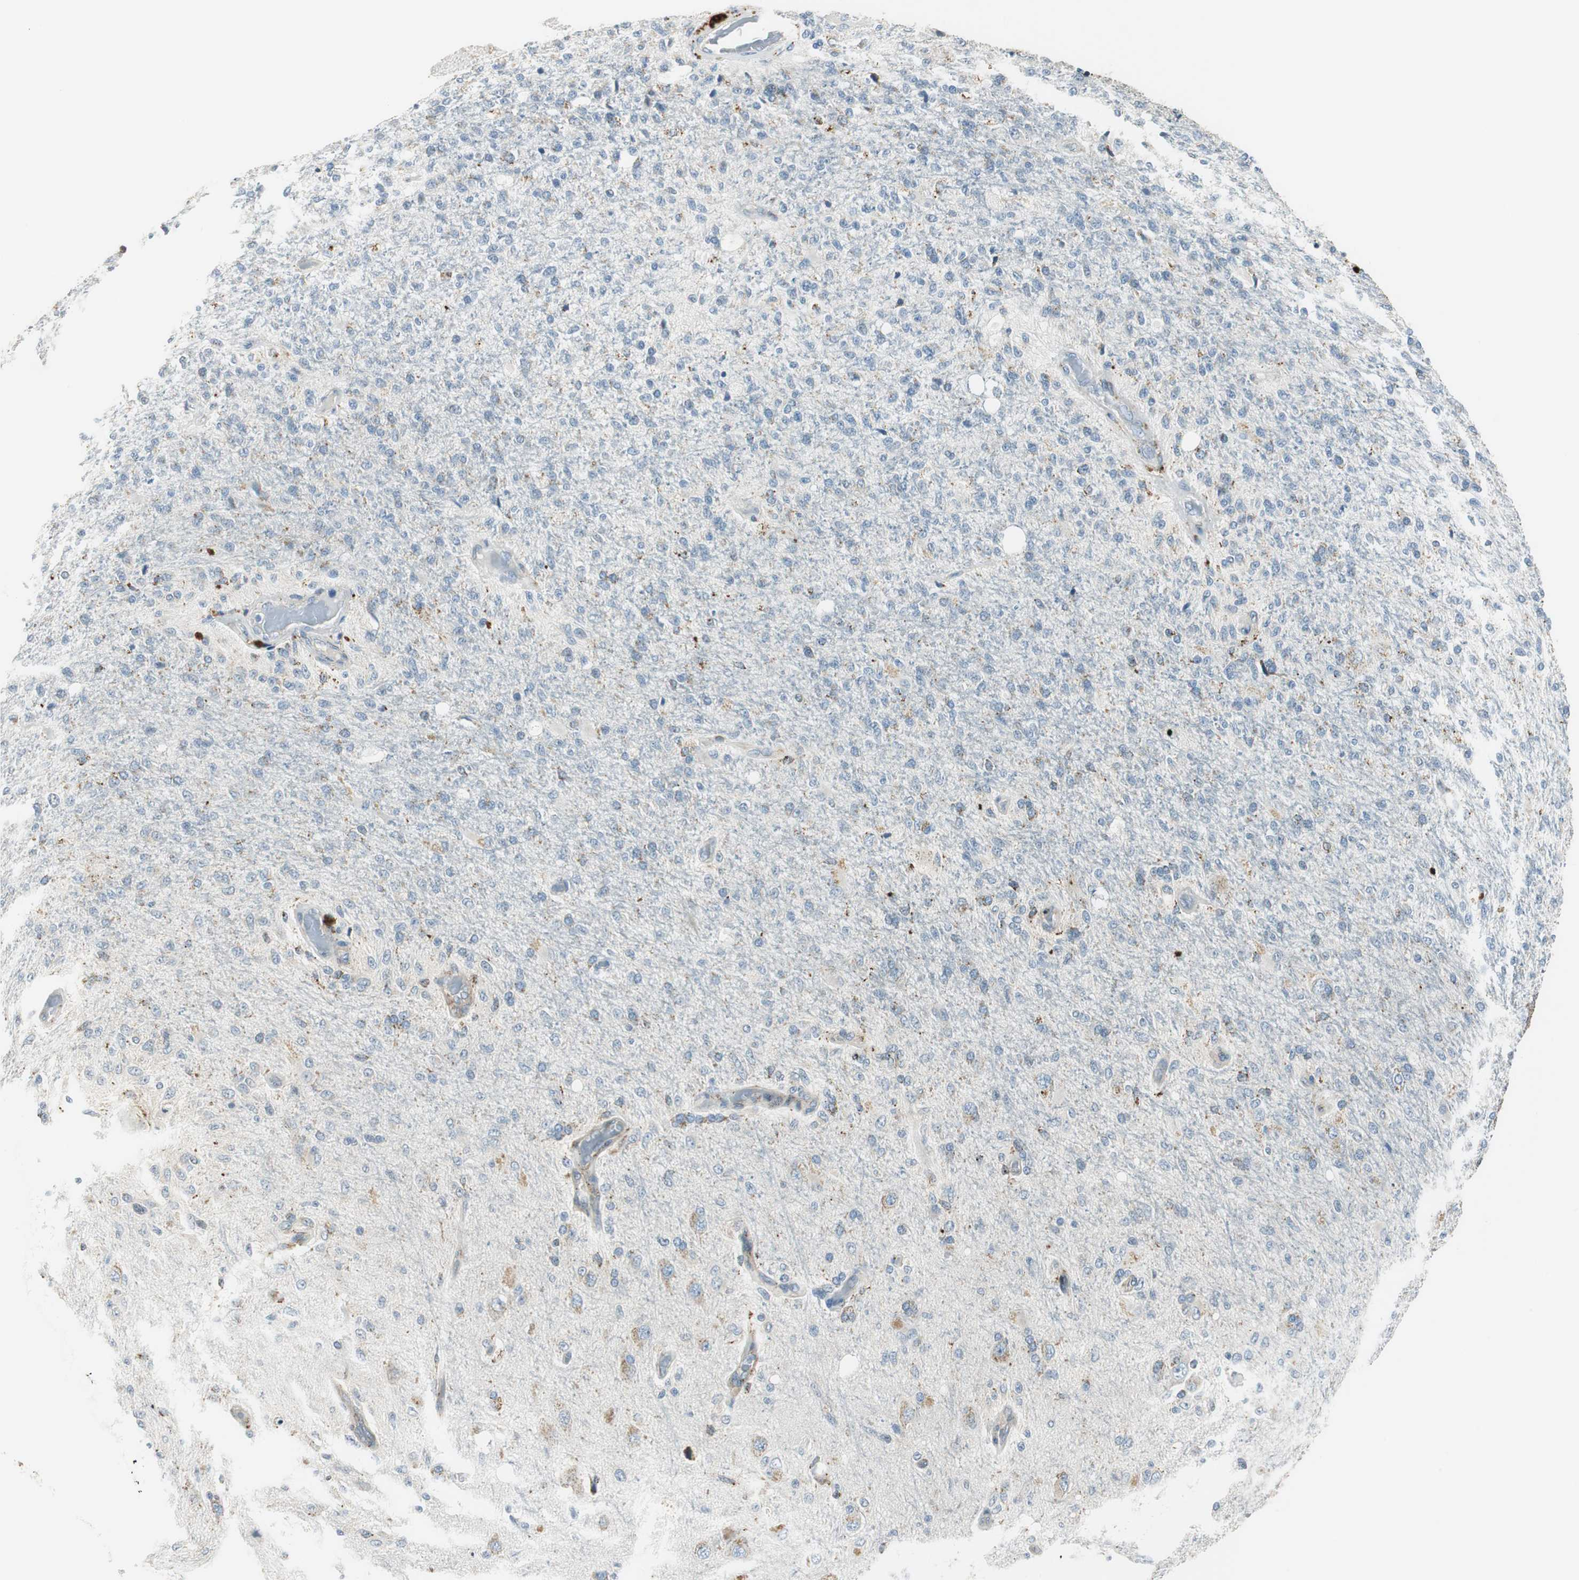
{"staining": {"intensity": "weak", "quantity": "<25%", "location": "cytoplasmic/membranous"}, "tissue": "glioma", "cell_type": "Tumor cells", "image_type": "cancer", "snomed": [{"axis": "morphology", "description": "Normal tissue, NOS"}, {"axis": "morphology", "description": "Glioma, malignant, High grade"}, {"axis": "topography", "description": "Cerebral cortex"}], "caption": "Protein analysis of glioma shows no significant positivity in tumor cells.", "gene": "NCK1", "patient": {"sex": "male", "age": 77}}